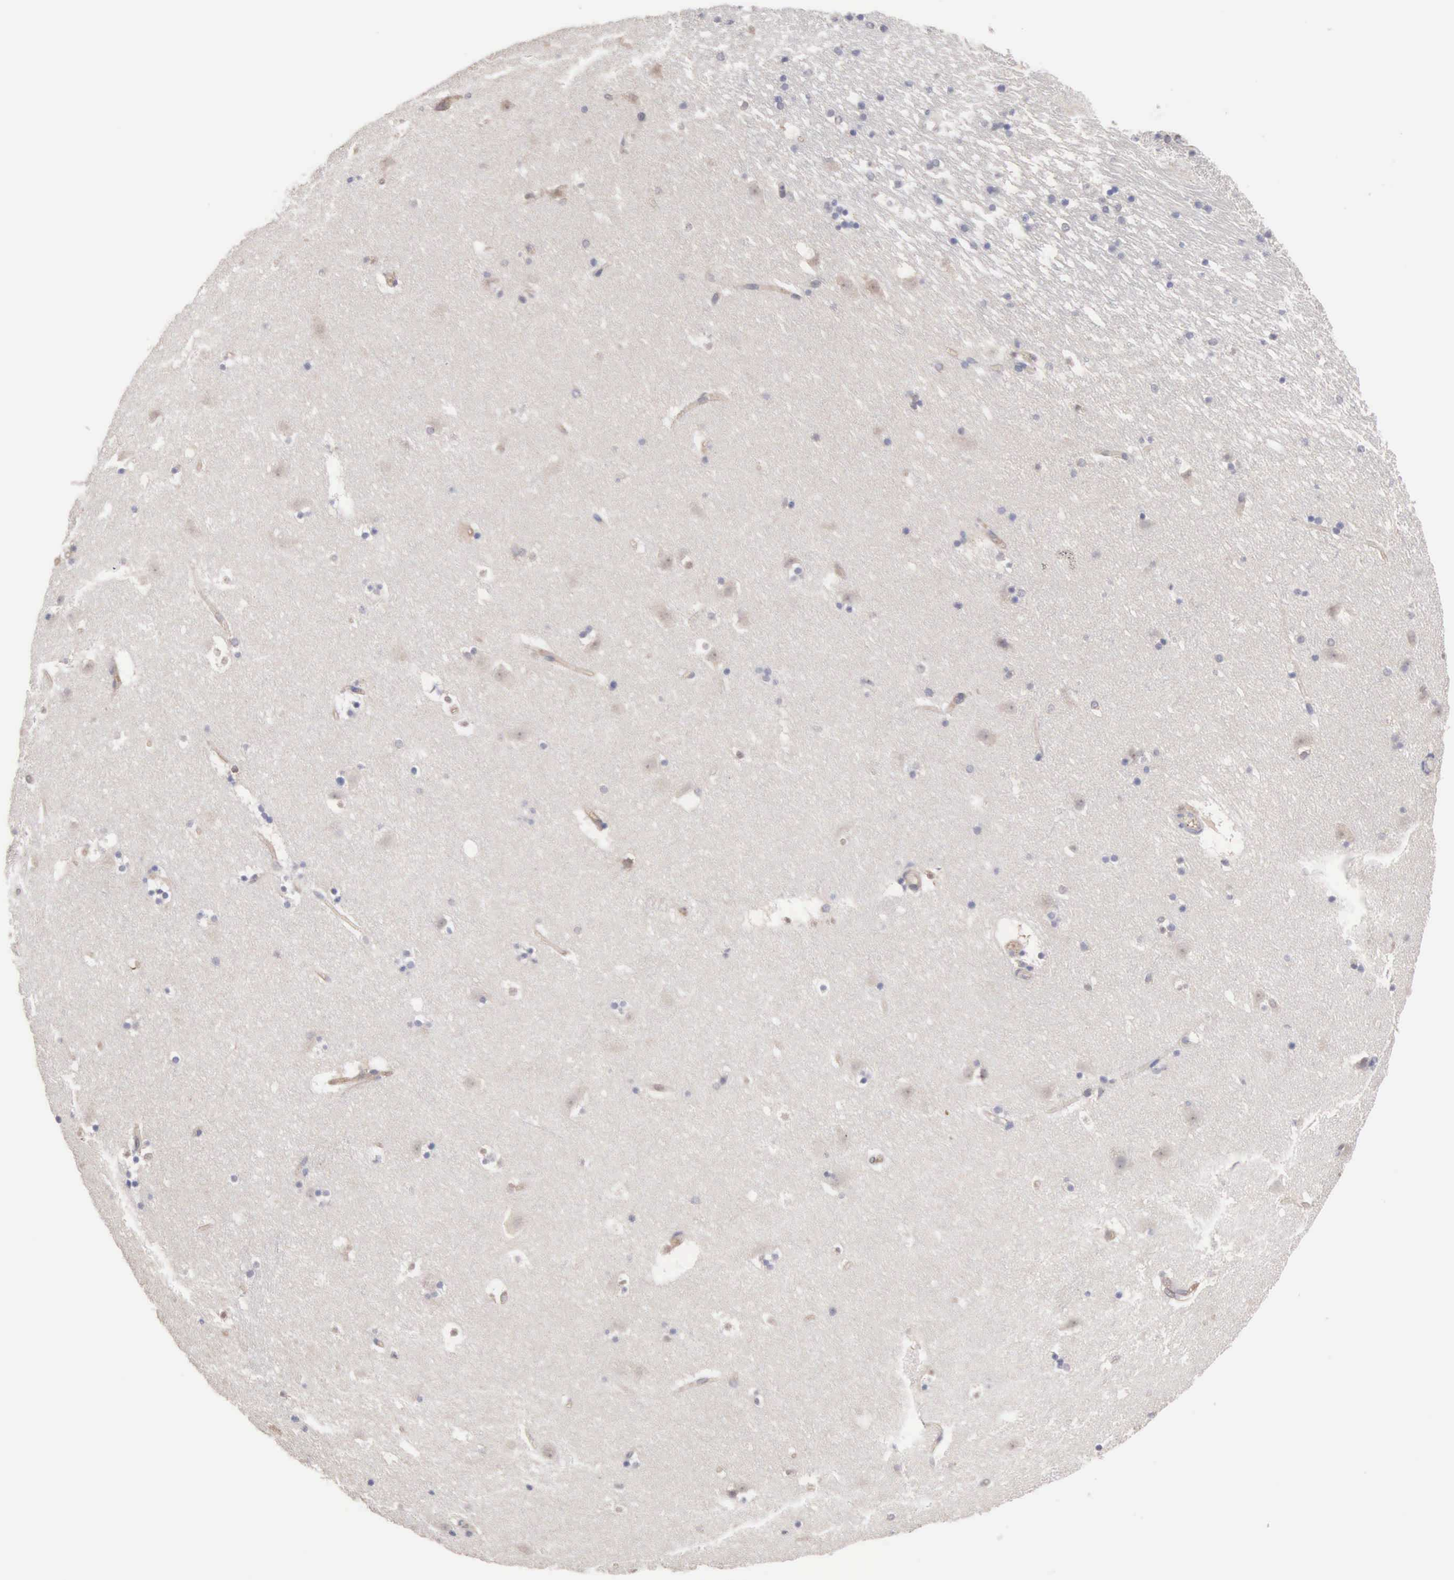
{"staining": {"intensity": "negative", "quantity": "none", "location": "none"}, "tissue": "caudate", "cell_type": "Glial cells", "image_type": "normal", "snomed": [{"axis": "morphology", "description": "Normal tissue, NOS"}, {"axis": "topography", "description": "Lateral ventricle wall"}], "caption": "Glial cells are negative for protein expression in normal human caudate. (DAB IHC, high magnification).", "gene": "MTHFD1", "patient": {"sex": "male", "age": 45}}